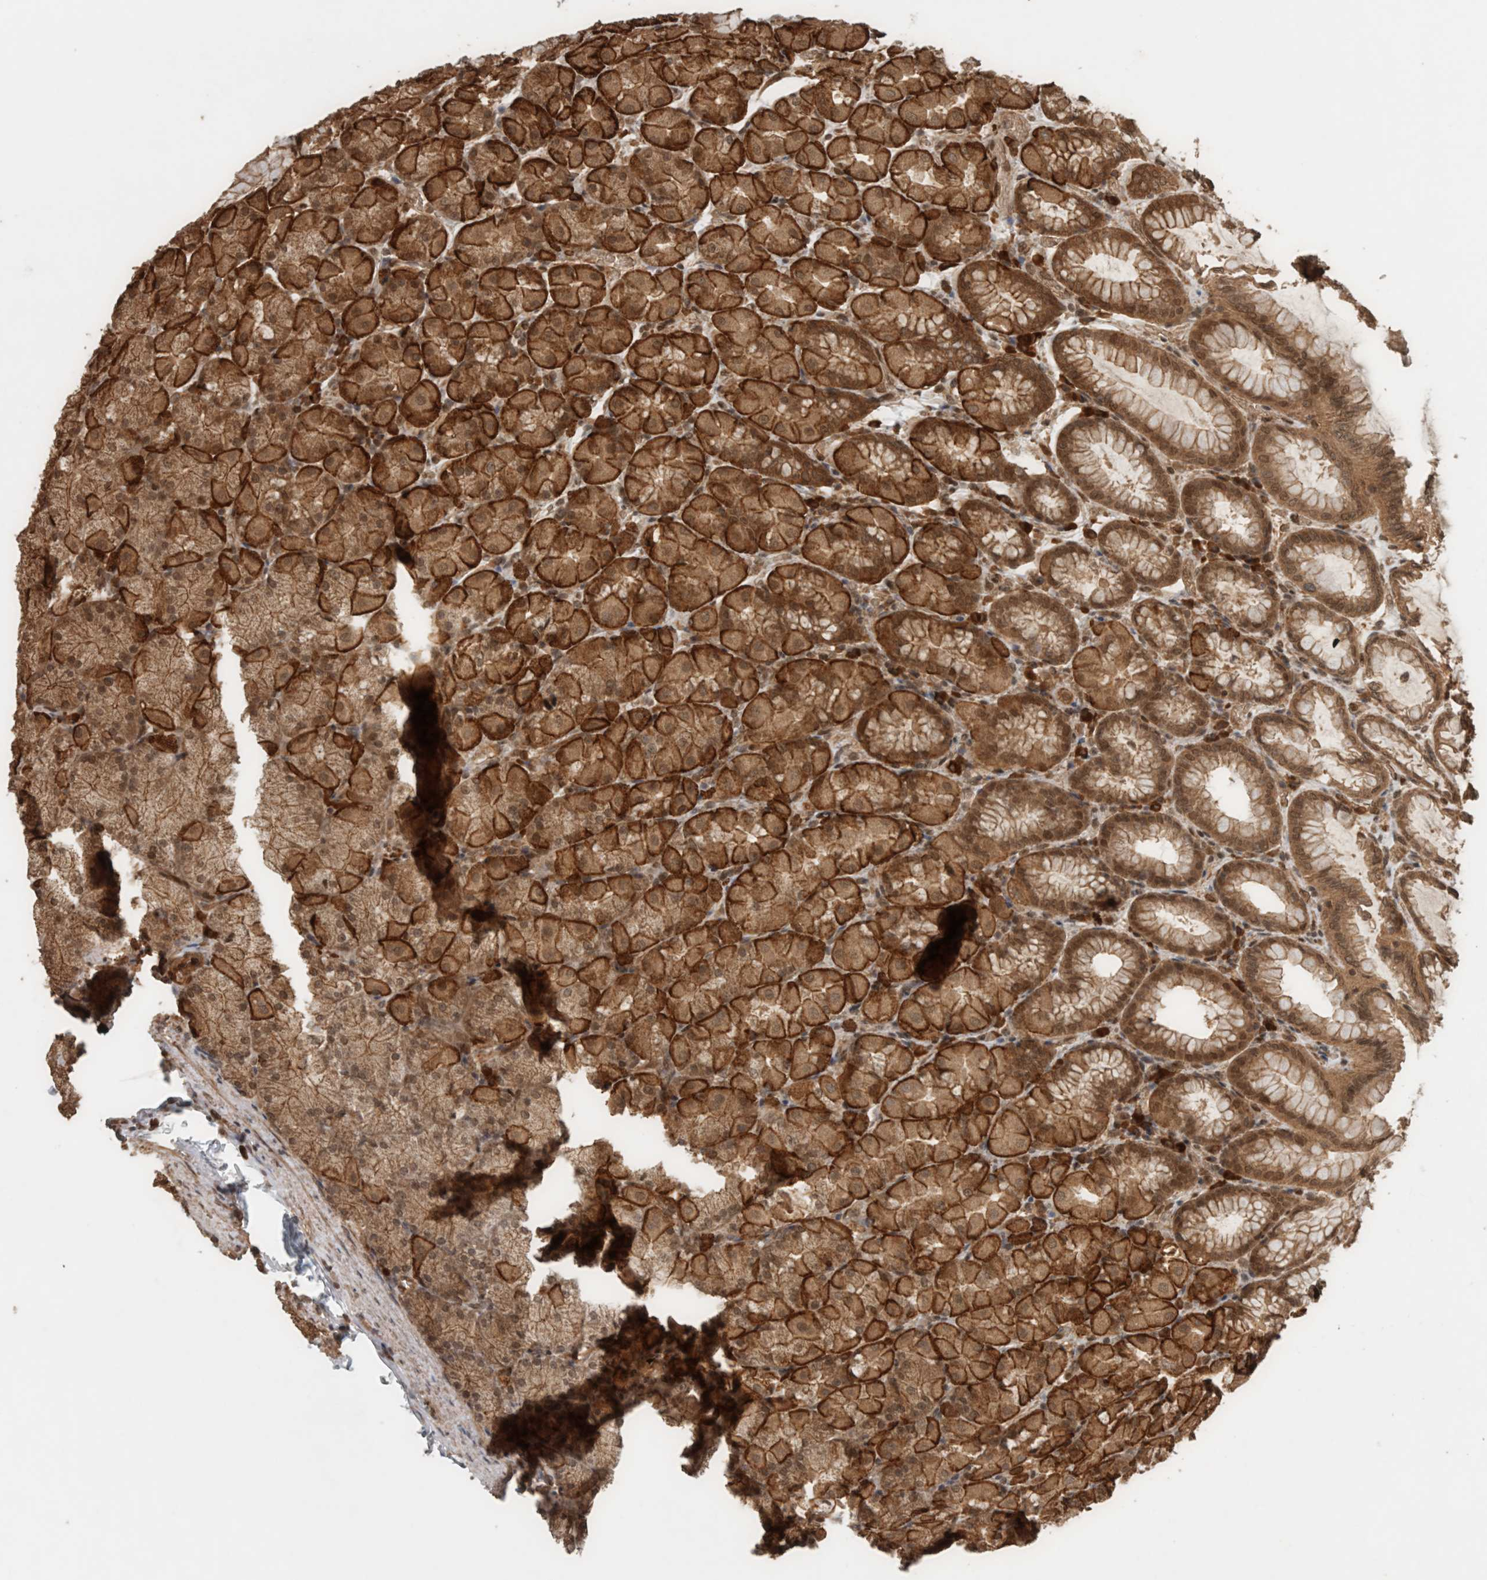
{"staining": {"intensity": "strong", "quantity": ">75%", "location": "cytoplasmic/membranous,nuclear"}, "tissue": "stomach", "cell_type": "Glandular cells", "image_type": "normal", "snomed": [{"axis": "morphology", "description": "Normal tissue, NOS"}, {"axis": "topography", "description": "Stomach, upper"}], "caption": "Immunohistochemical staining of unremarkable stomach demonstrates >75% levels of strong cytoplasmic/membranous,nuclear protein expression in approximately >75% of glandular cells.", "gene": "CNTROB", "patient": {"sex": "female", "age": 56}}